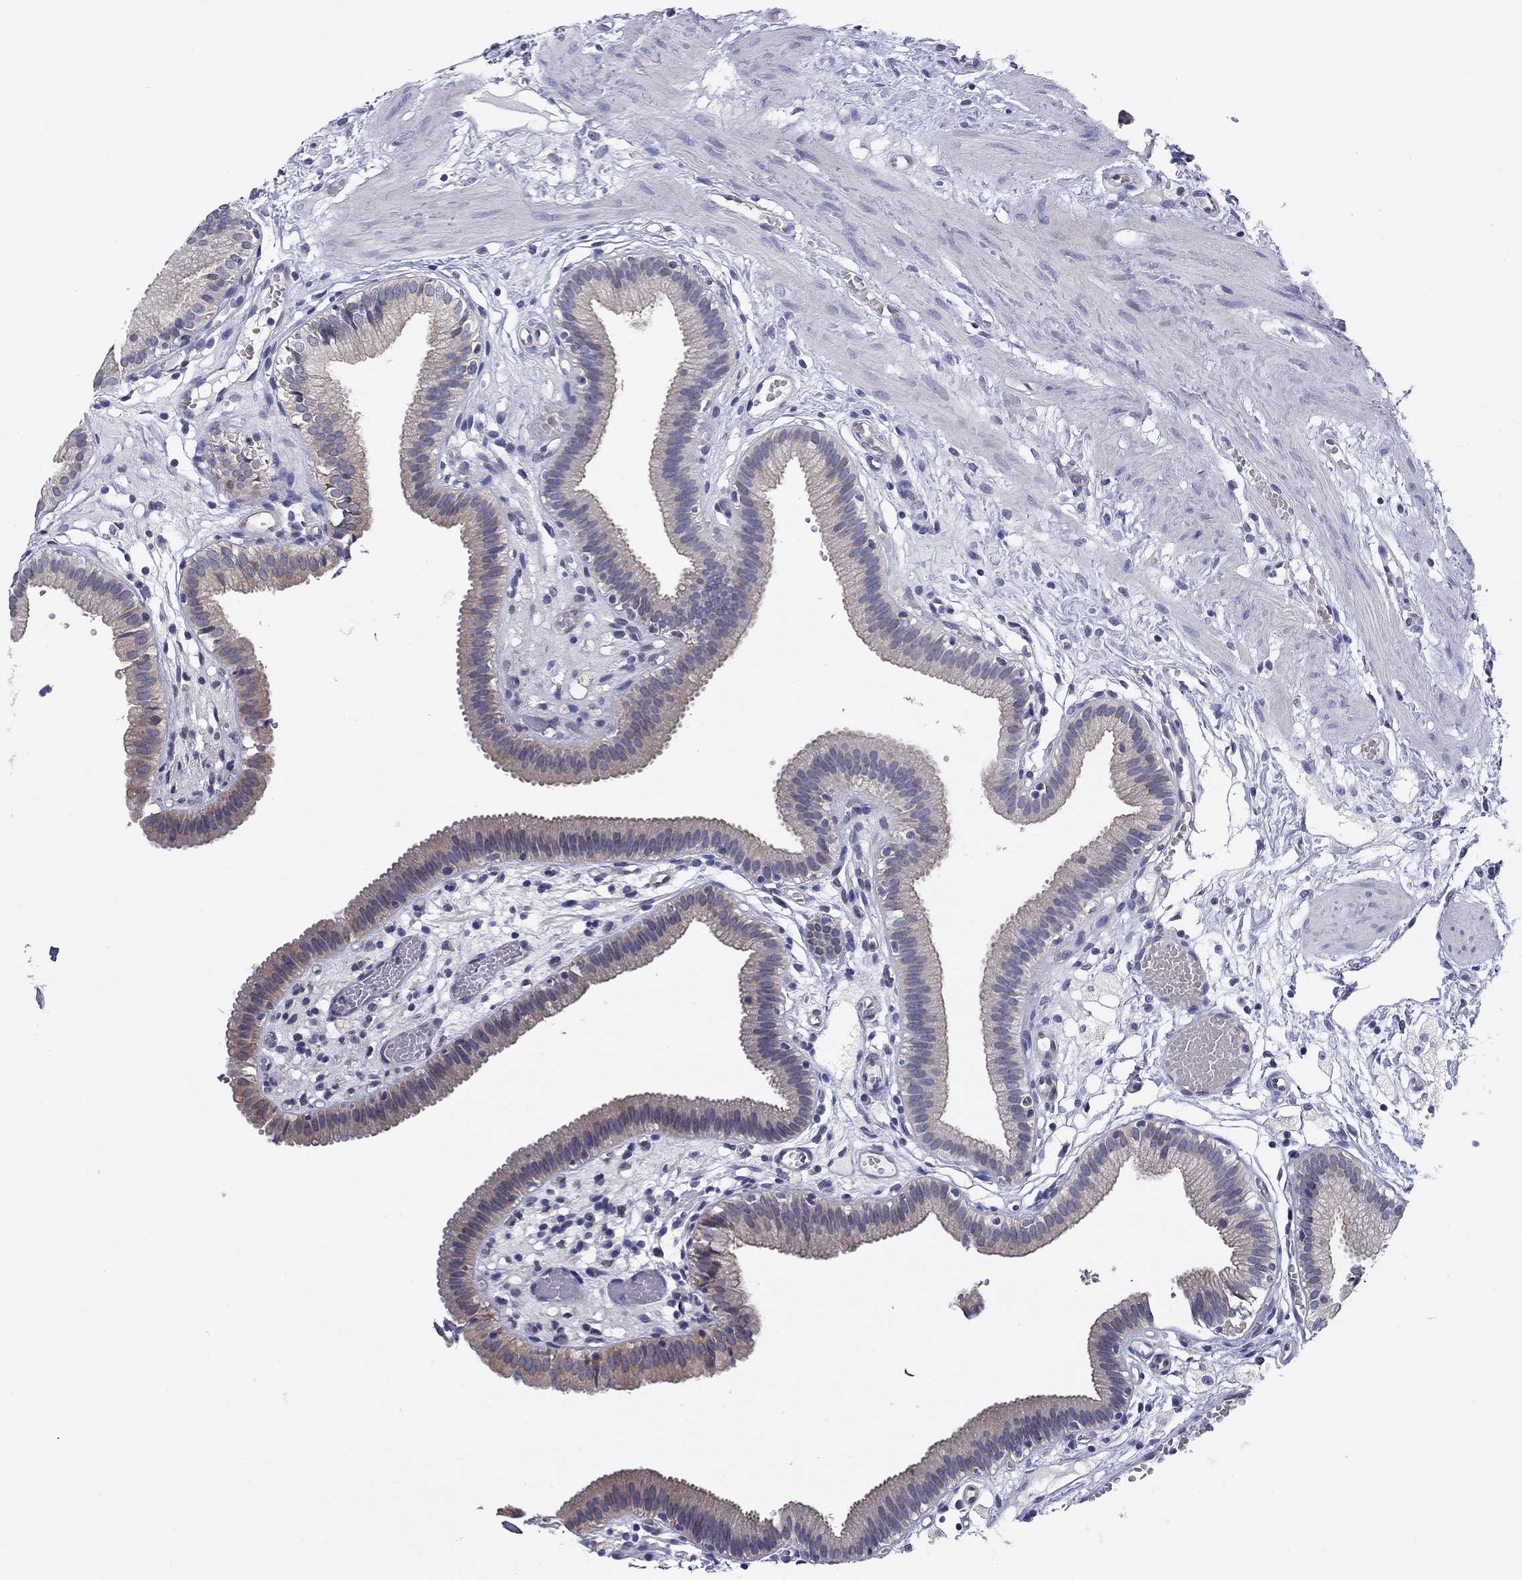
{"staining": {"intensity": "weak", "quantity": "25%-75%", "location": "cytoplasmic/membranous"}, "tissue": "gallbladder", "cell_type": "Glandular cells", "image_type": "normal", "snomed": [{"axis": "morphology", "description": "Normal tissue, NOS"}, {"axis": "topography", "description": "Gallbladder"}], "caption": "Immunohistochemistry (DAB (3,3'-diaminobenzidine)) staining of unremarkable gallbladder demonstrates weak cytoplasmic/membranous protein expression in approximately 25%-75% of glandular cells. (Brightfield microscopy of DAB IHC at high magnification).", "gene": "ERMP1", "patient": {"sex": "female", "age": 24}}